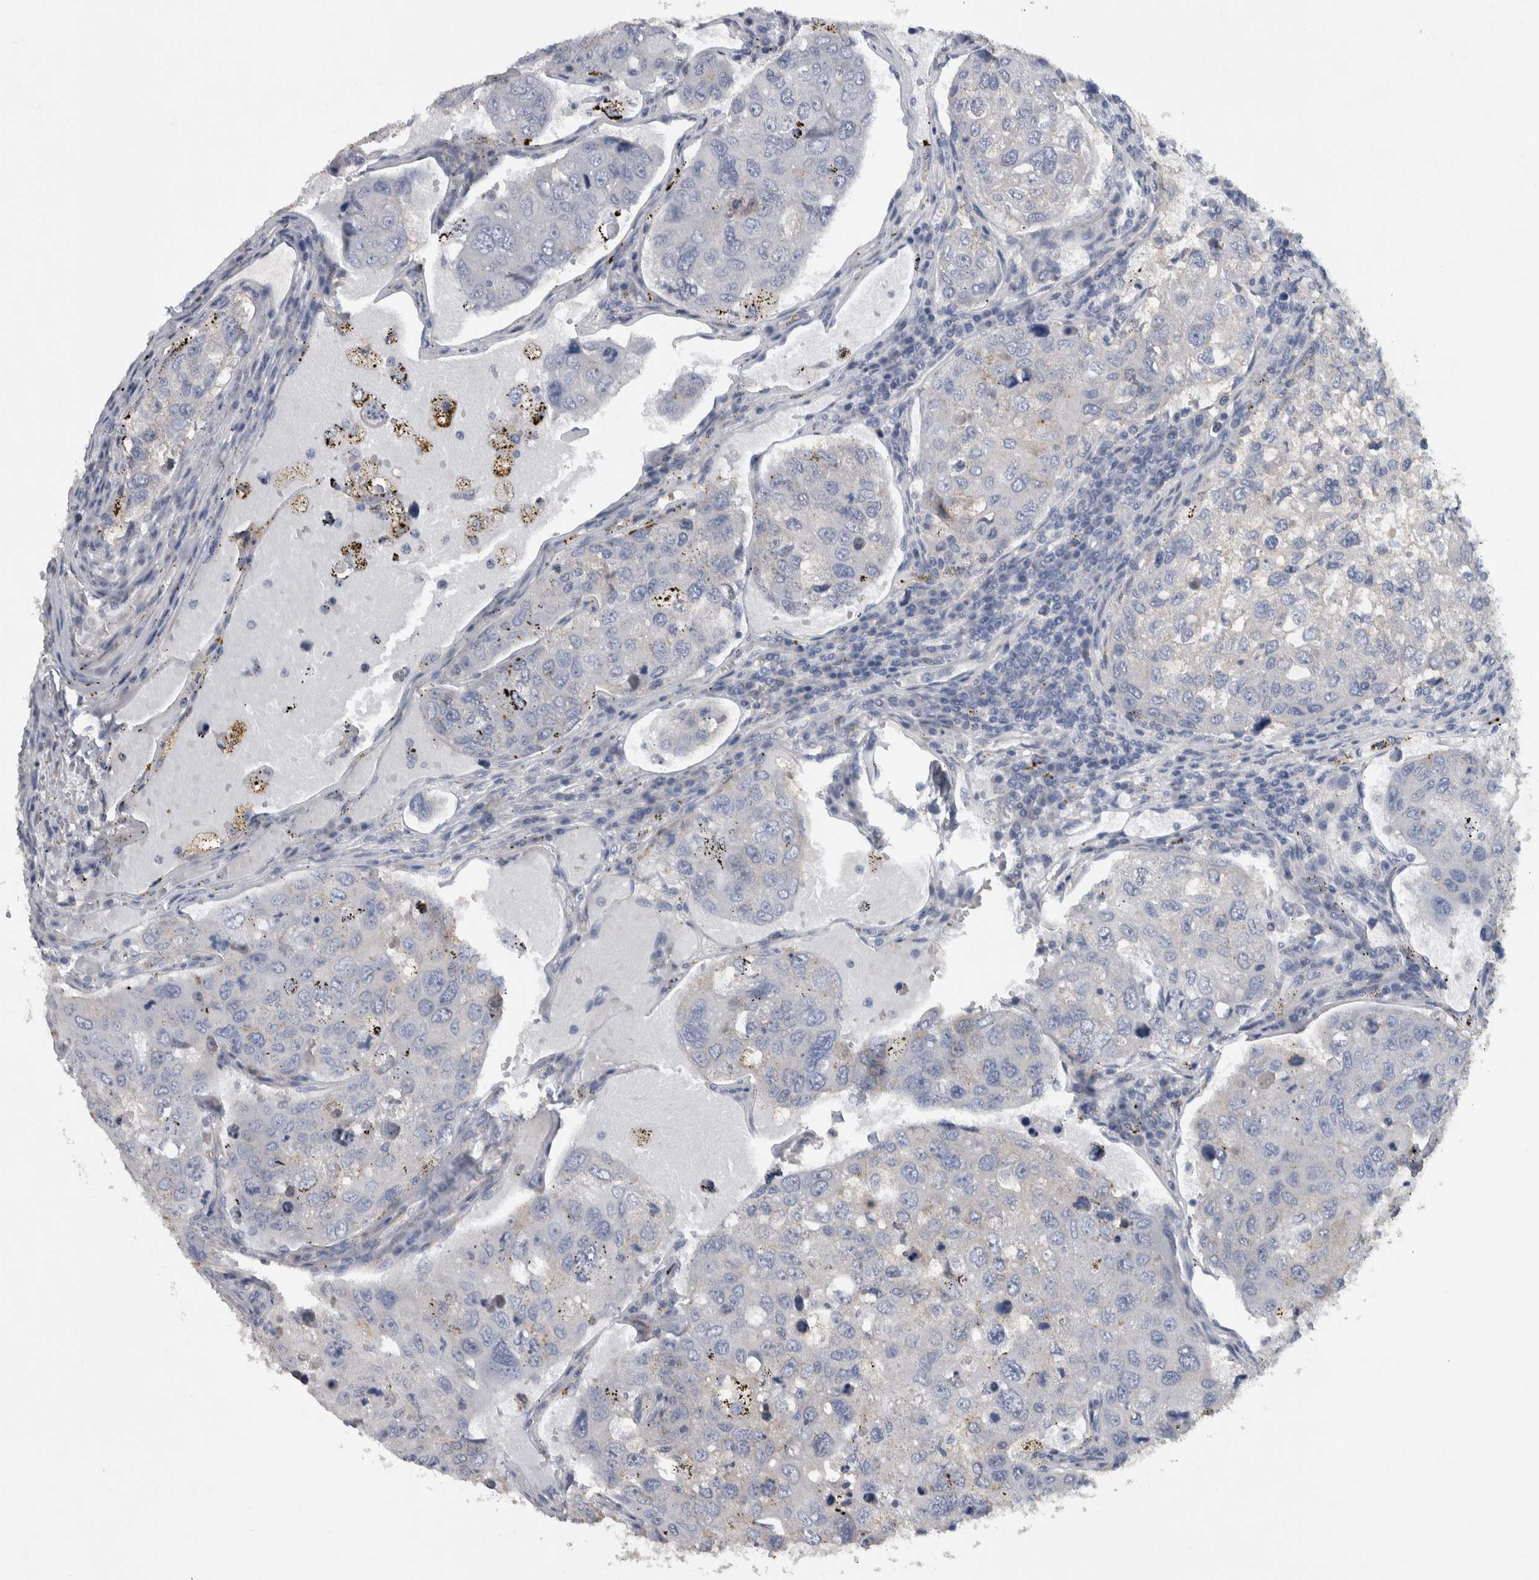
{"staining": {"intensity": "negative", "quantity": "none", "location": "none"}, "tissue": "urothelial cancer", "cell_type": "Tumor cells", "image_type": "cancer", "snomed": [{"axis": "morphology", "description": "Urothelial carcinoma, High grade"}, {"axis": "topography", "description": "Lymph node"}, {"axis": "topography", "description": "Urinary bladder"}], "caption": "A histopathology image of human urothelial carcinoma (high-grade) is negative for staining in tumor cells.", "gene": "NT5C2", "patient": {"sex": "male", "age": 51}}